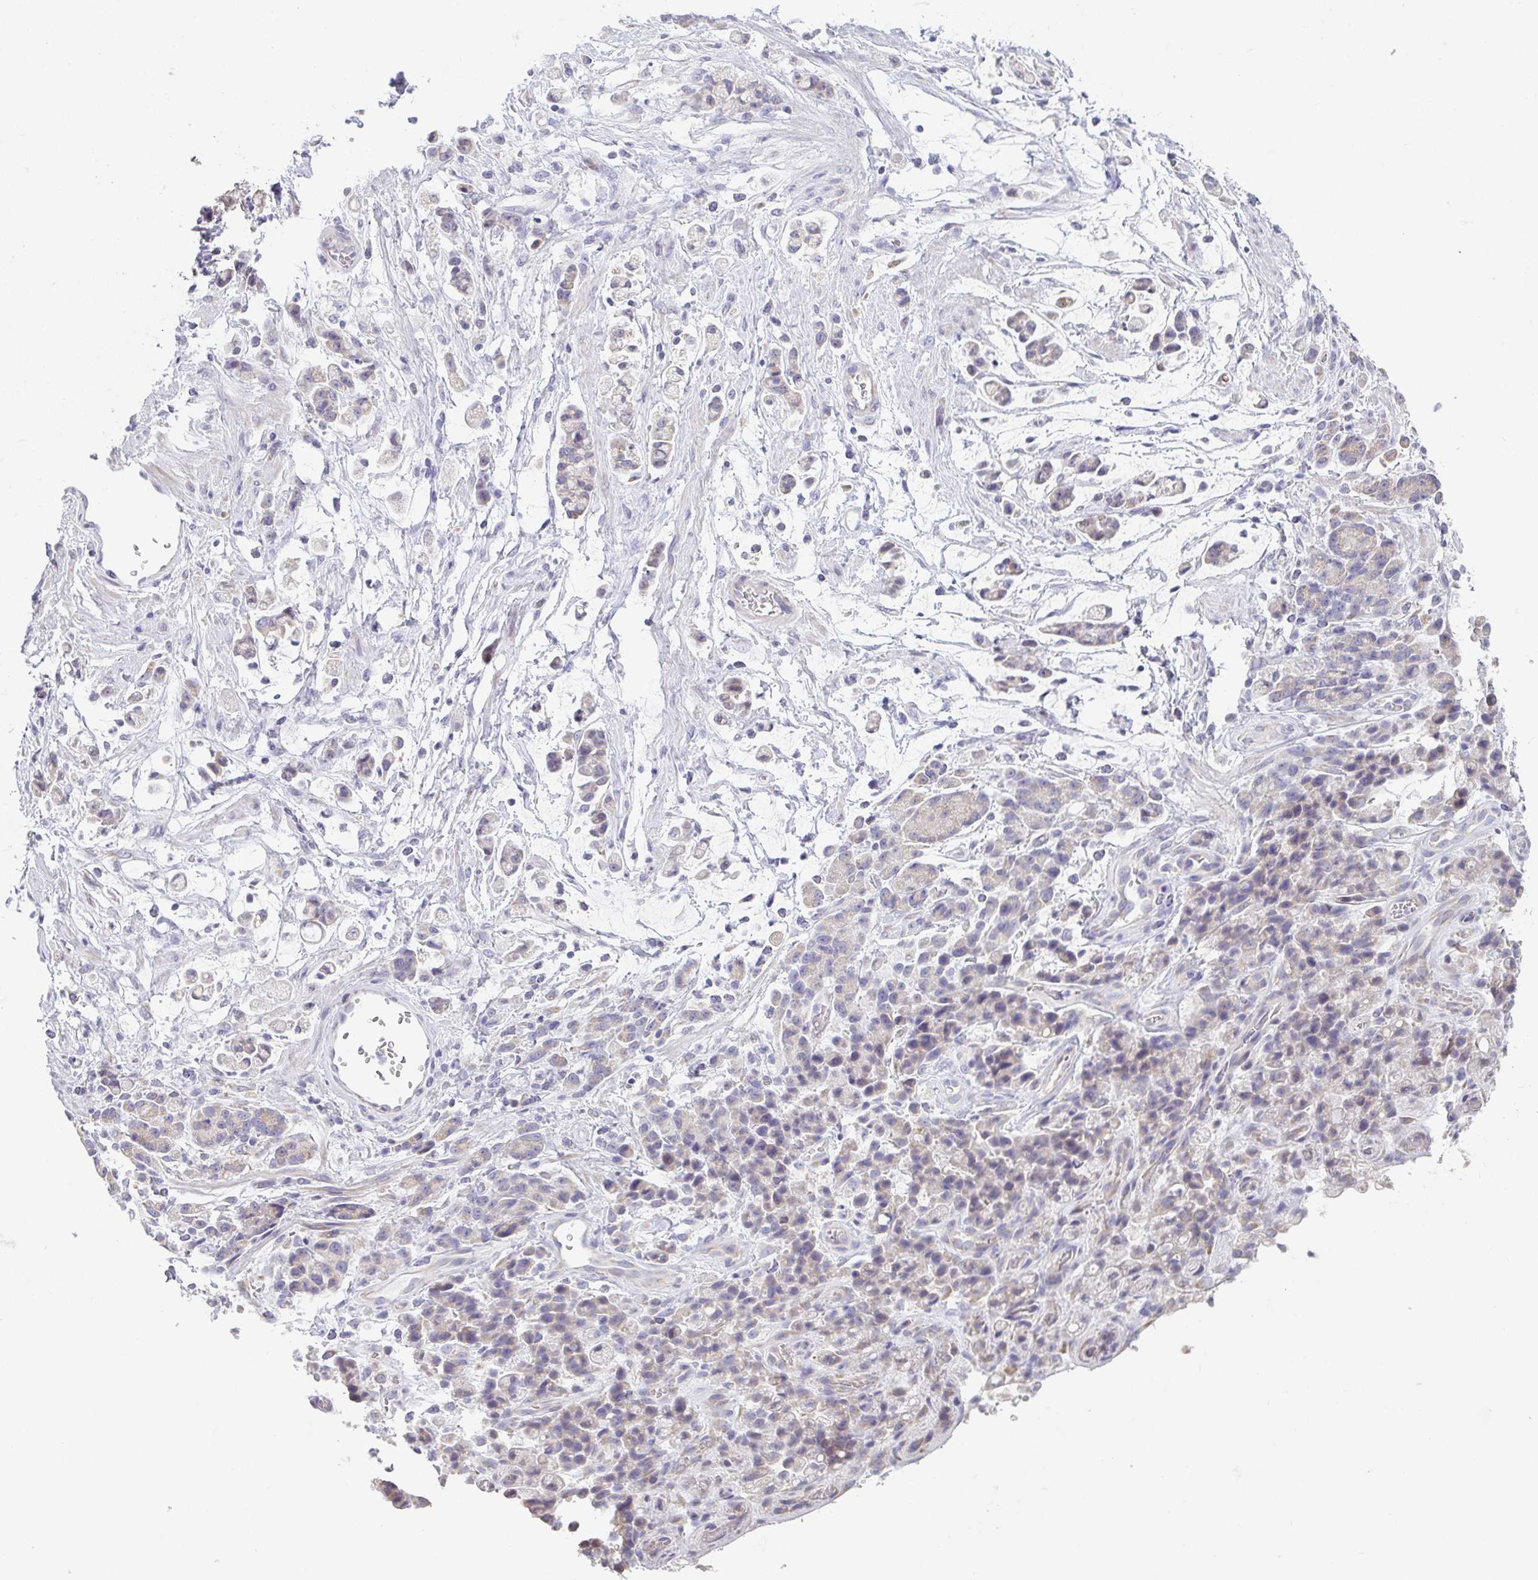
{"staining": {"intensity": "weak", "quantity": "25%-75%", "location": "cytoplasmic/membranous"}, "tissue": "stomach cancer", "cell_type": "Tumor cells", "image_type": "cancer", "snomed": [{"axis": "morphology", "description": "Adenocarcinoma, NOS"}, {"axis": "topography", "description": "Stomach"}], "caption": "IHC staining of stomach cancer, which reveals low levels of weak cytoplasmic/membranous staining in approximately 25%-75% of tumor cells indicating weak cytoplasmic/membranous protein staining. The staining was performed using DAB (3,3'-diaminobenzidine) (brown) for protein detection and nuclei were counterstained in hematoxylin (blue).", "gene": "CACNA1S", "patient": {"sex": "female", "age": 60}}